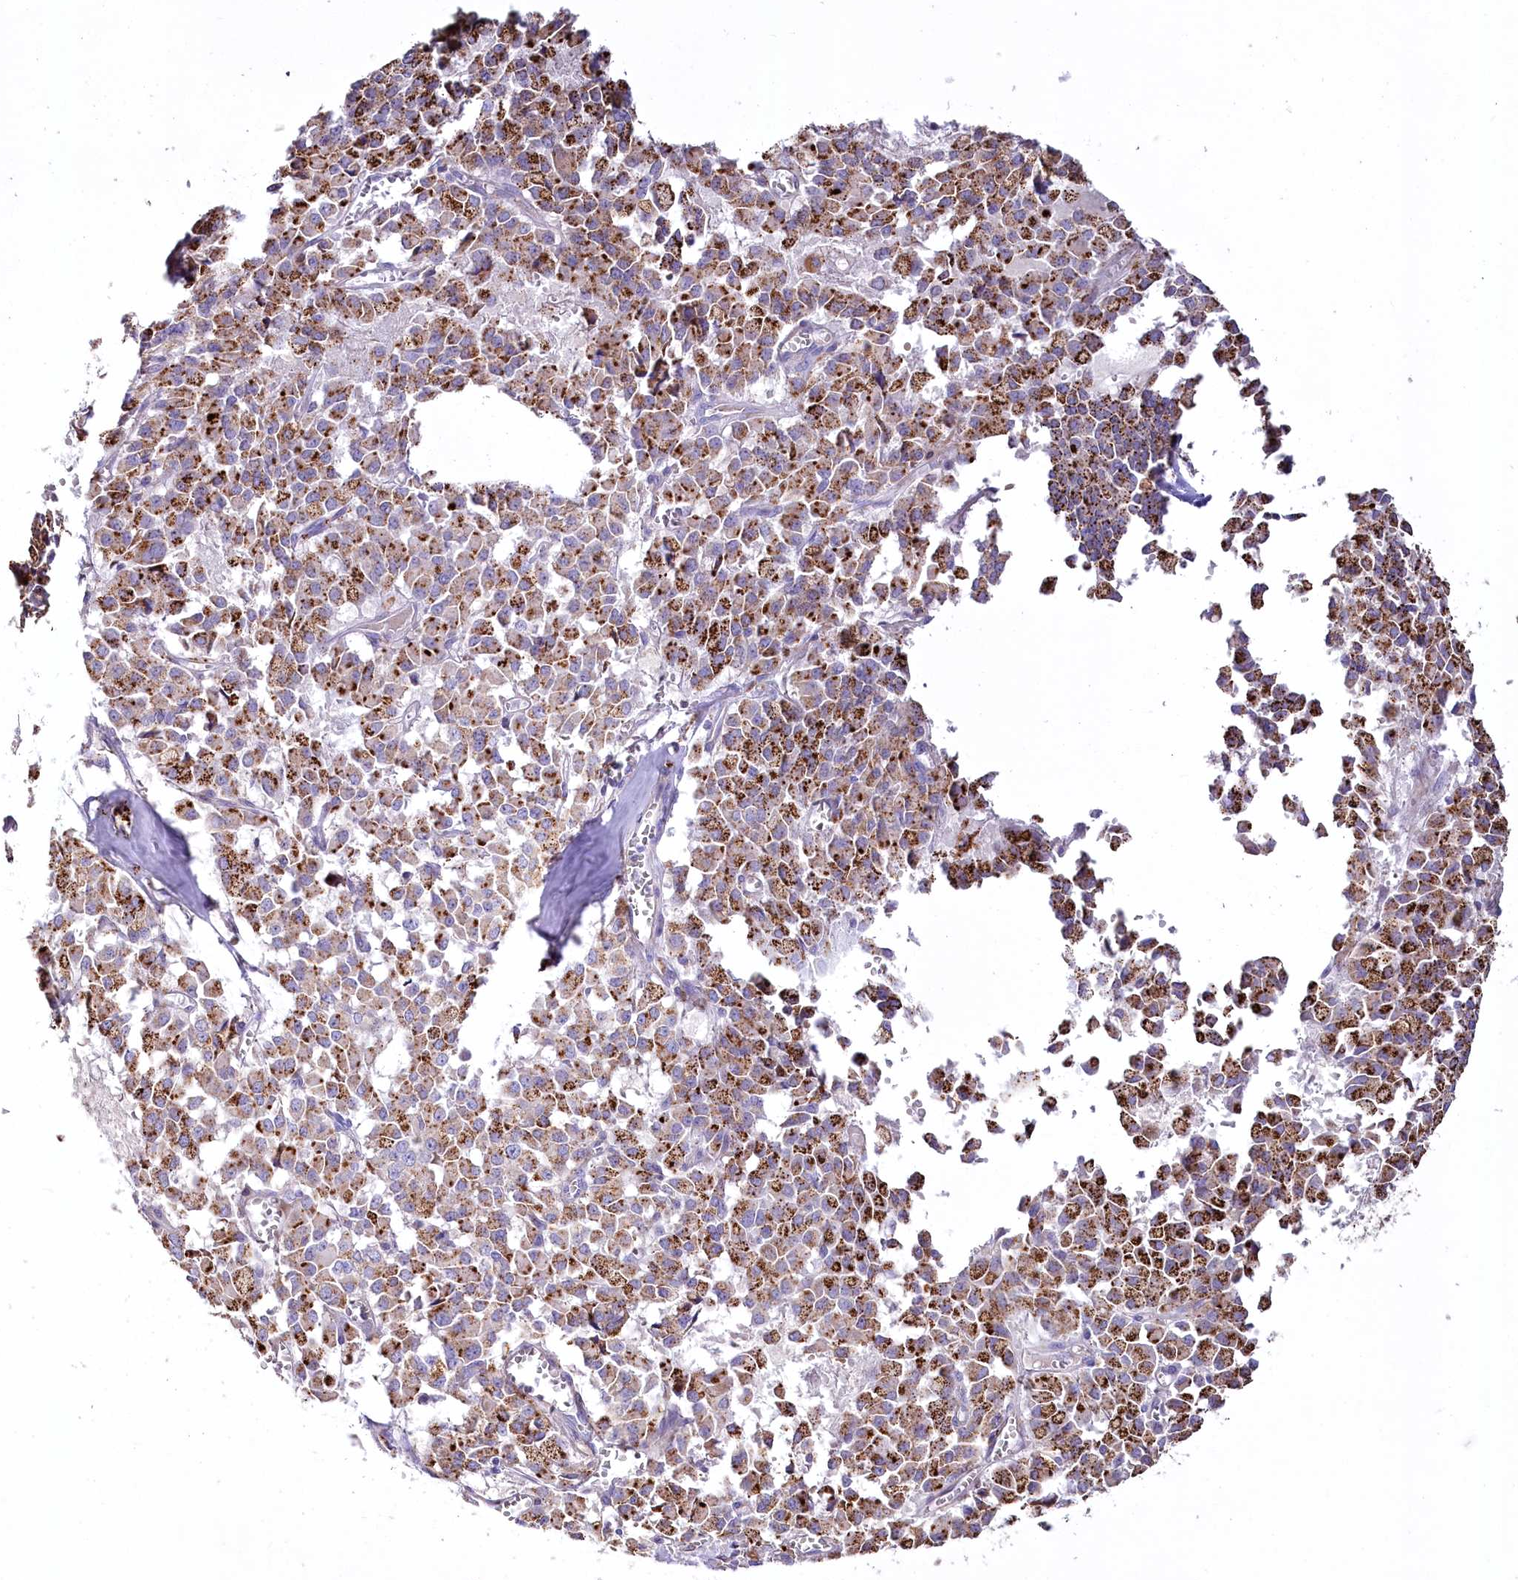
{"staining": {"intensity": "strong", "quantity": ">75%", "location": "cytoplasmic/membranous"}, "tissue": "pancreatic cancer", "cell_type": "Tumor cells", "image_type": "cancer", "snomed": [{"axis": "morphology", "description": "Adenocarcinoma, NOS"}, {"axis": "topography", "description": "Pancreas"}], "caption": "A brown stain shows strong cytoplasmic/membranous positivity of a protein in pancreatic cancer tumor cells. The staining was performed using DAB (3,3'-diaminobenzidine) to visualize the protein expression in brown, while the nuclei were stained in blue with hematoxylin (Magnification: 20x).", "gene": "PTER", "patient": {"sex": "male", "age": 65}}